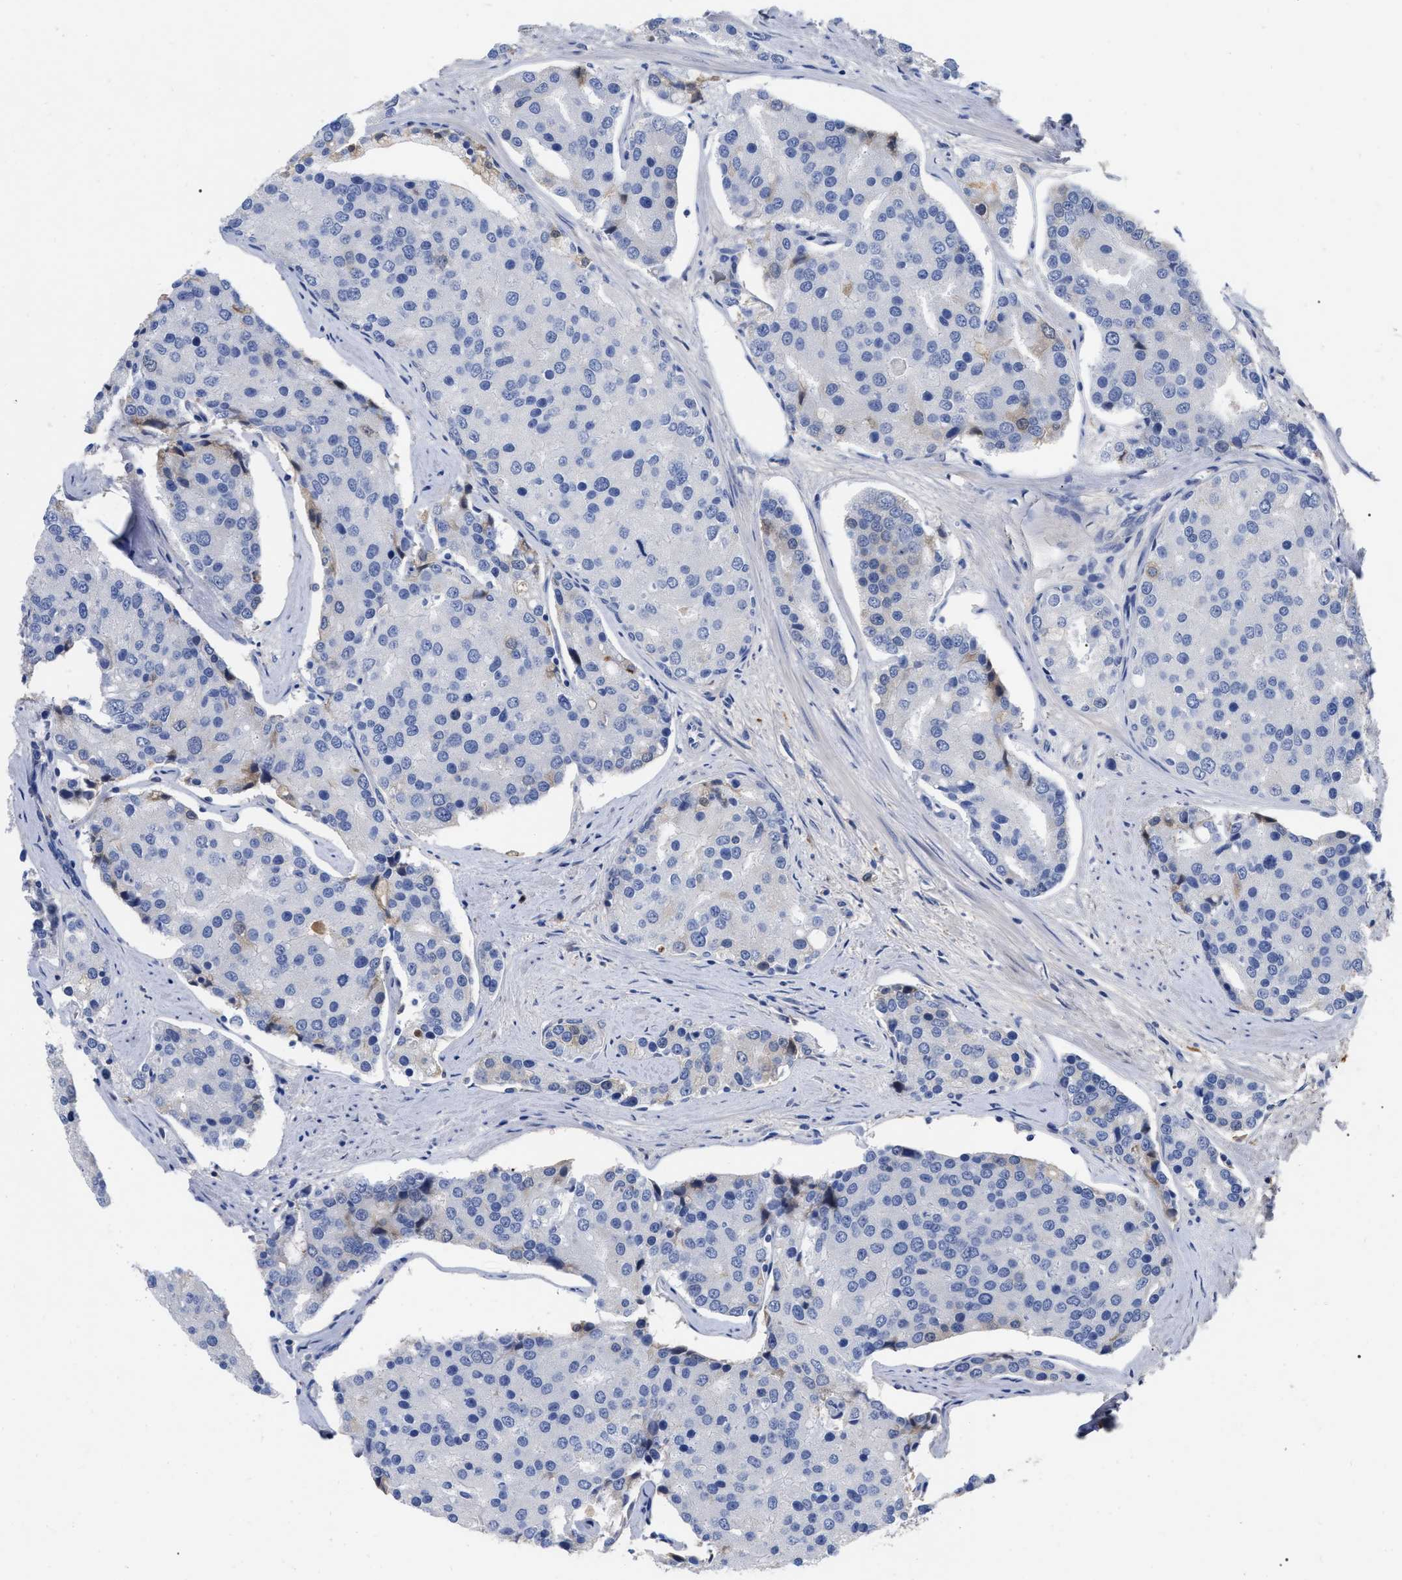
{"staining": {"intensity": "negative", "quantity": "none", "location": "none"}, "tissue": "prostate cancer", "cell_type": "Tumor cells", "image_type": "cancer", "snomed": [{"axis": "morphology", "description": "Adenocarcinoma, High grade"}, {"axis": "topography", "description": "Prostate"}], "caption": "A high-resolution image shows immunohistochemistry (IHC) staining of prostate adenocarcinoma (high-grade), which displays no significant expression in tumor cells.", "gene": "IGHV5-51", "patient": {"sex": "male", "age": 50}}